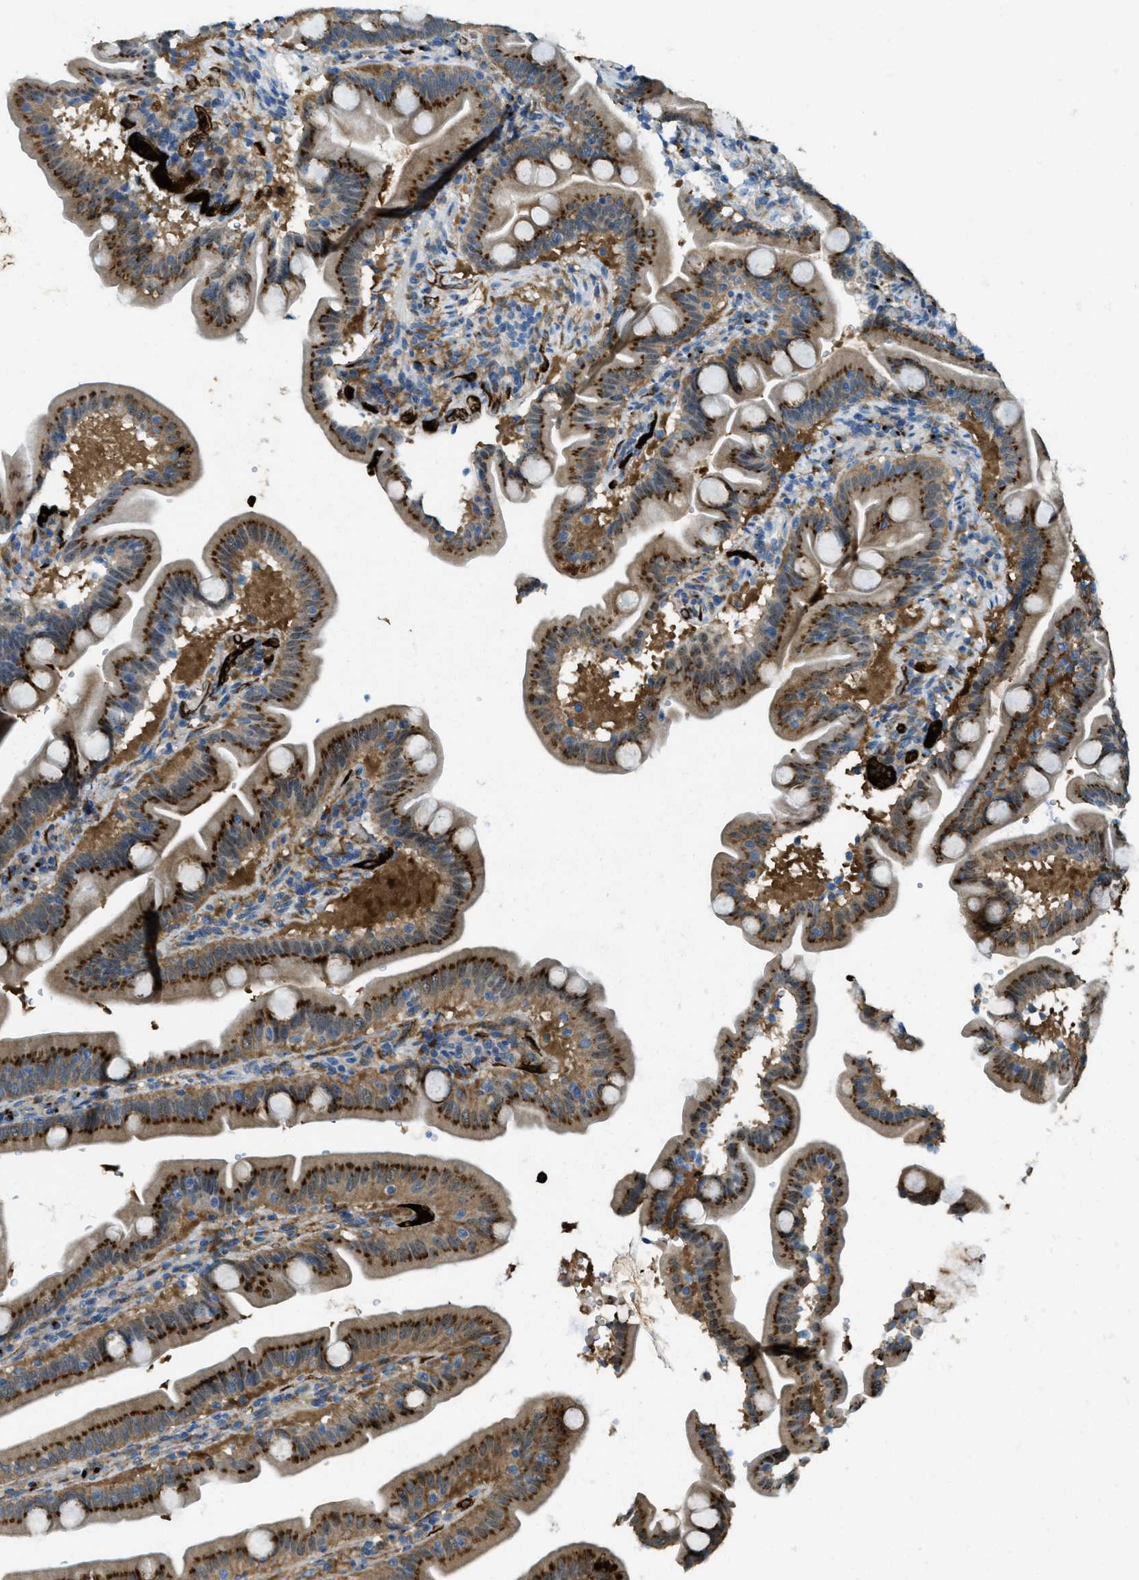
{"staining": {"intensity": "moderate", "quantity": ">75%", "location": "cytoplasmic/membranous"}, "tissue": "duodenum", "cell_type": "Glandular cells", "image_type": "normal", "snomed": [{"axis": "morphology", "description": "Normal tissue, NOS"}, {"axis": "topography", "description": "Duodenum"}], "caption": "Immunohistochemistry of unremarkable duodenum exhibits medium levels of moderate cytoplasmic/membranous expression in about >75% of glandular cells.", "gene": "TRIM59", "patient": {"sex": "male", "age": 54}}